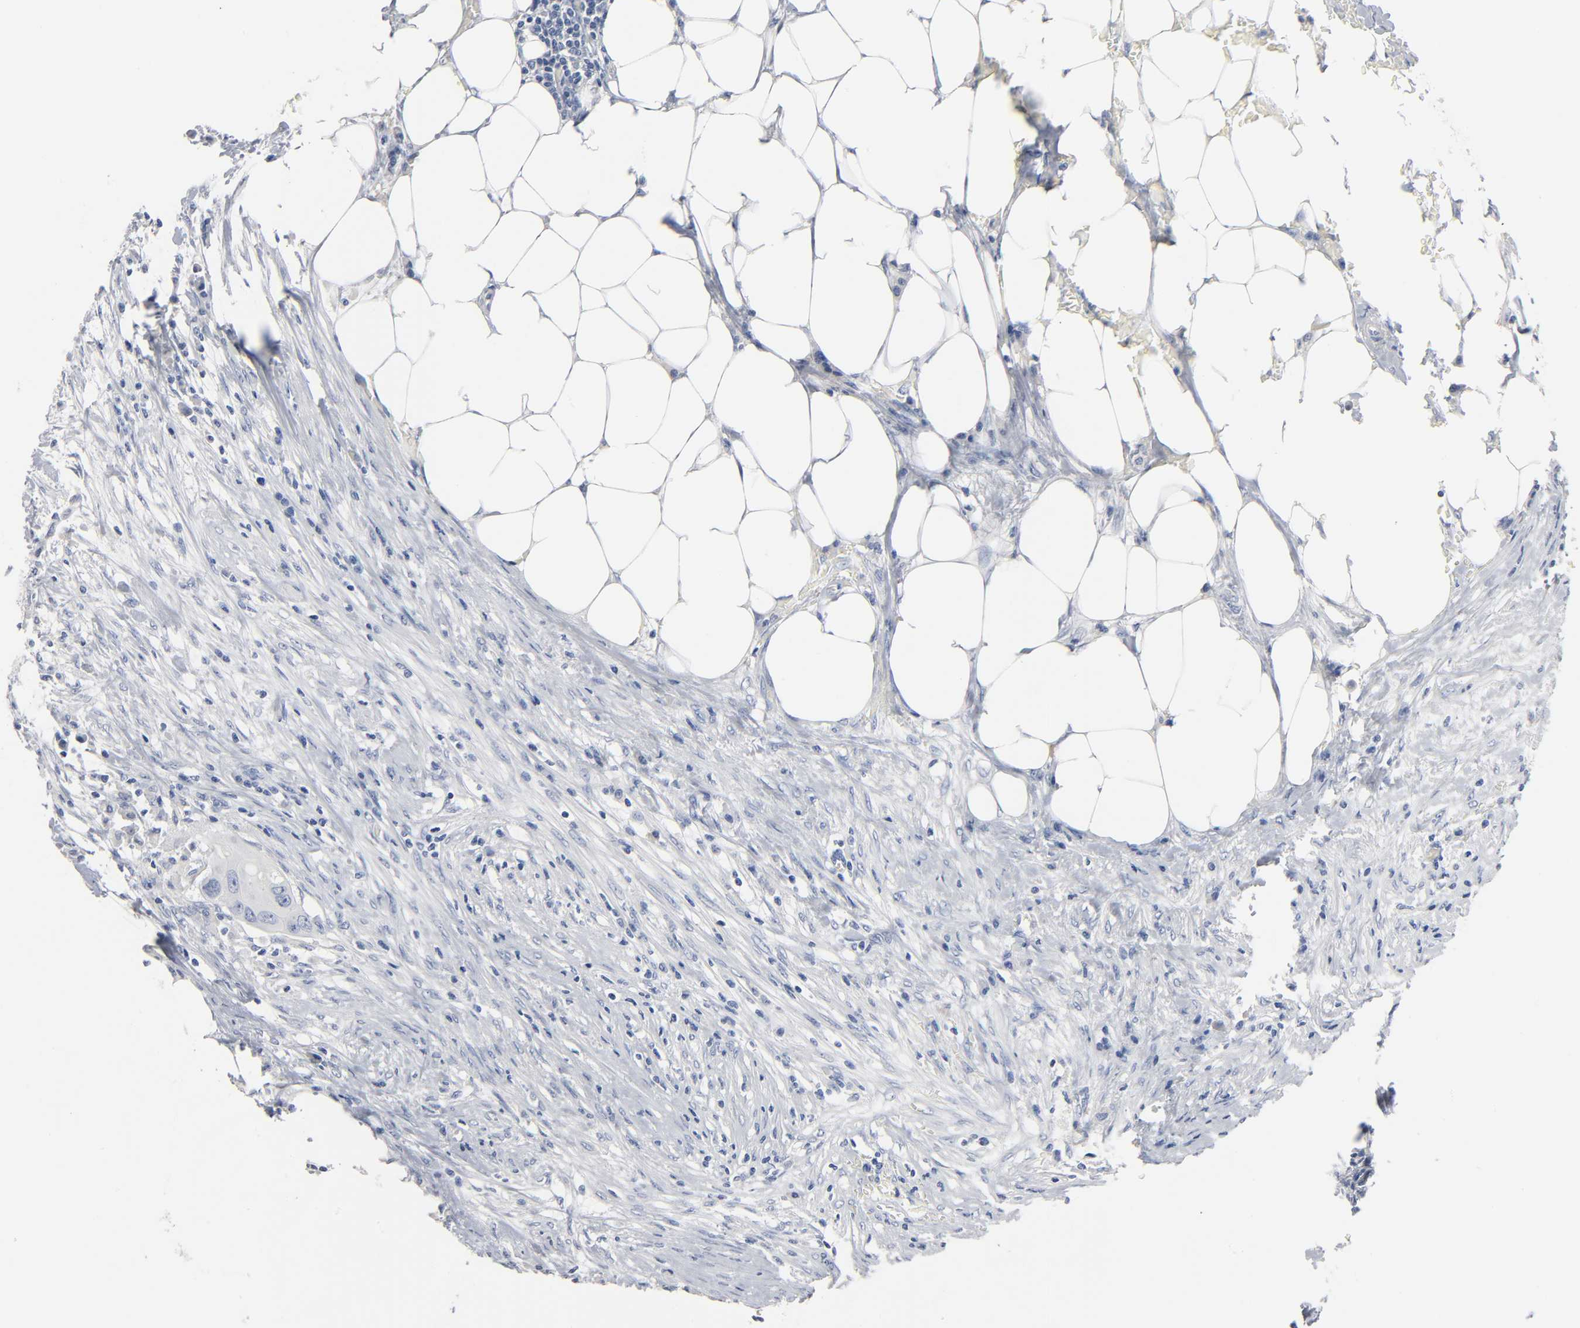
{"staining": {"intensity": "negative", "quantity": "none", "location": "none"}, "tissue": "colorectal cancer", "cell_type": "Tumor cells", "image_type": "cancer", "snomed": [{"axis": "morphology", "description": "Adenocarcinoma, NOS"}, {"axis": "topography", "description": "Colon"}], "caption": "The histopathology image reveals no staining of tumor cells in colorectal adenocarcinoma.", "gene": "ACP3", "patient": {"sex": "male", "age": 71}}